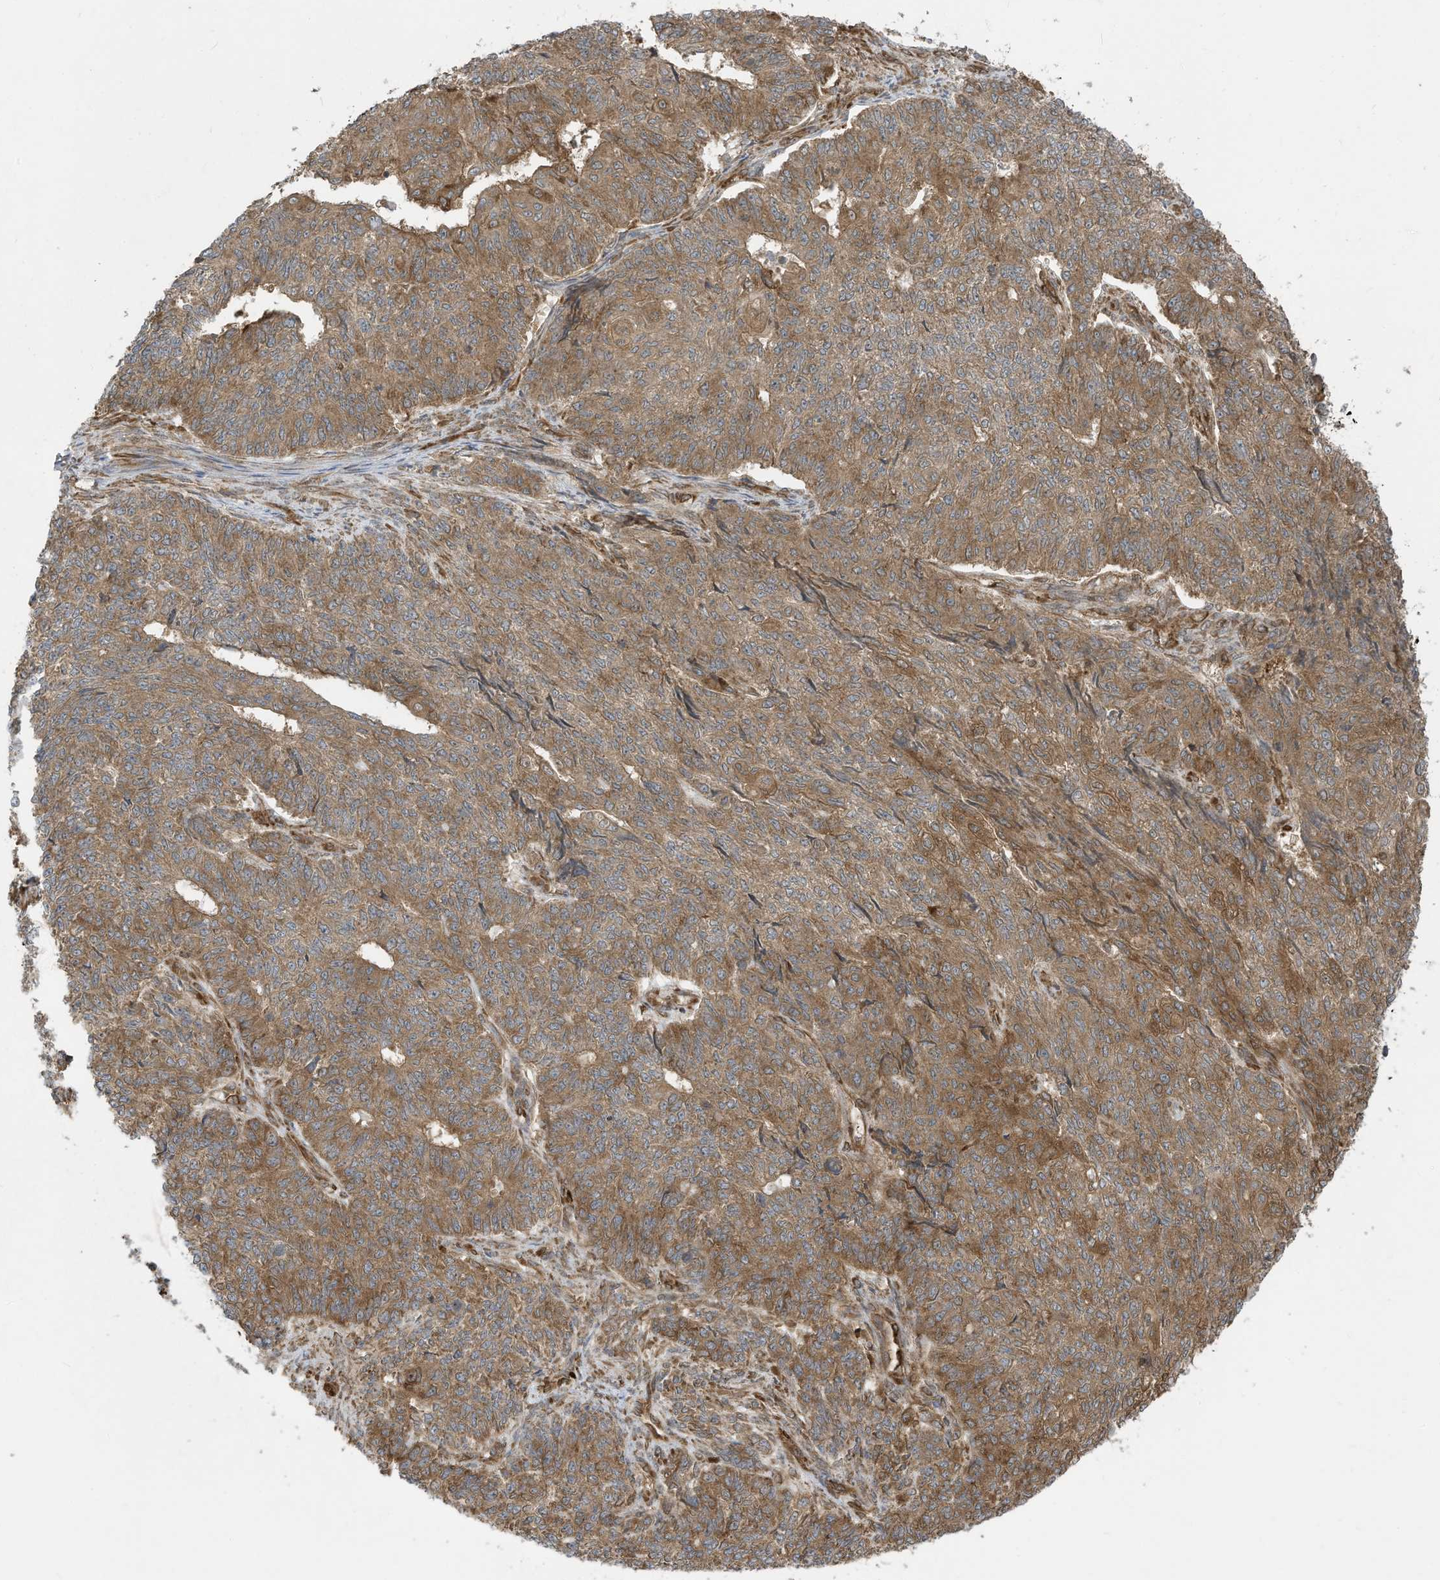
{"staining": {"intensity": "moderate", "quantity": ">75%", "location": "cytoplasmic/membranous"}, "tissue": "endometrial cancer", "cell_type": "Tumor cells", "image_type": "cancer", "snomed": [{"axis": "morphology", "description": "Adenocarcinoma, NOS"}, {"axis": "topography", "description": "Endometrium"}], "caption": "A histopathology image of human endometrial cancer (adenocarcinoma) stained for a protein demonstrates moderate cytoplasmic/membranous brown staining in tumor cells. (Stains: DAB in brown, nuclei in blue, Microscopy: brightfield microscopy at high magnification).", "gene": "USE1", "patient": {"sex": "female", "age": 32}}